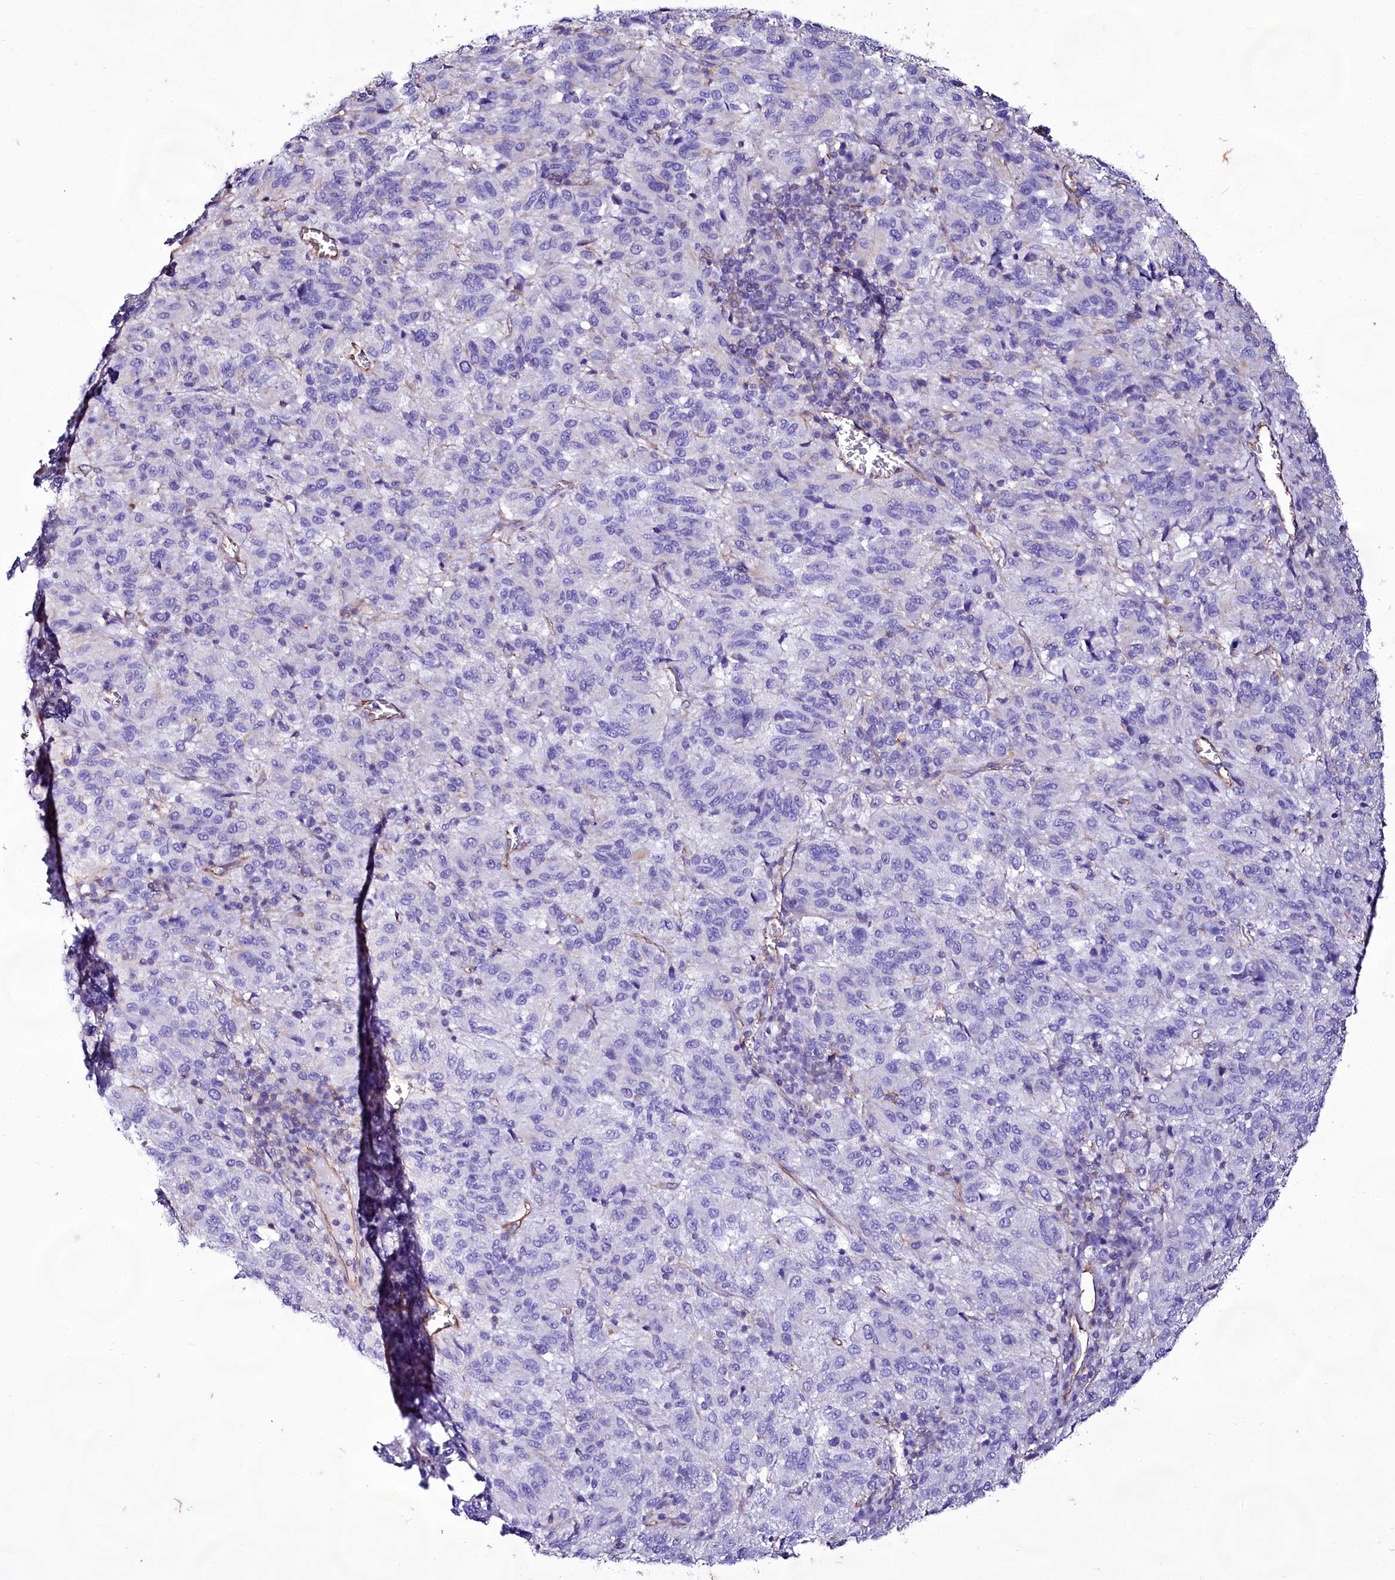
{"staining": {"intensity": "negative", "quantity": "none", "location": "none"}, "tissue": "melanoma", "cell_type": "Tumor cells", "image_type": "cancer", "snomed": [{"axis": "morphology", "description": "Malignant melanoma, Metastatic site"}, {"axis": "topography", "description": "Lung"}], "caption": "Protein analysis of melanoma demonstrates no significant staining in tumor cells.", "gene": "CD99", "patient": {"sex": "male", "age": 64}}